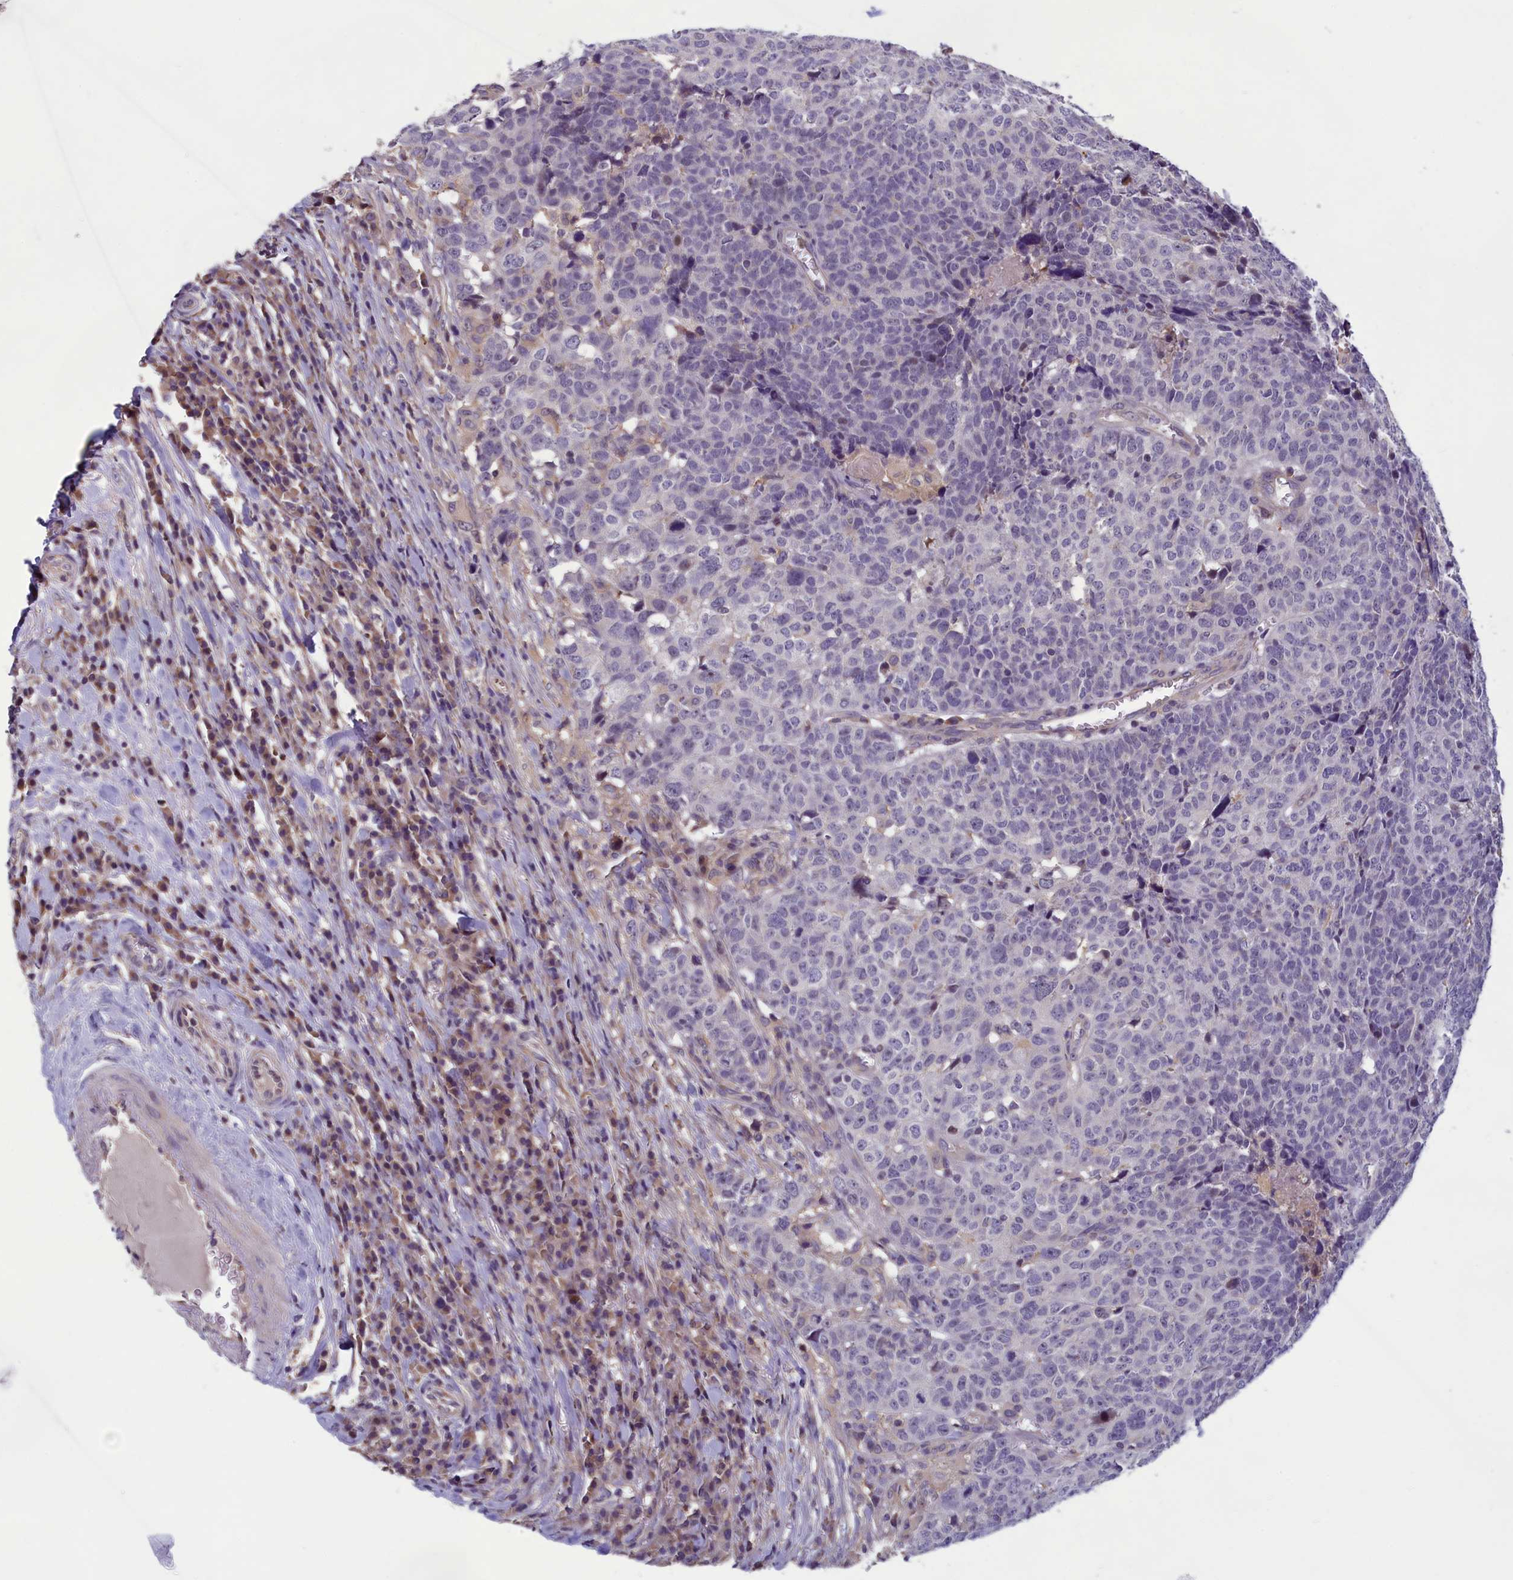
{"staining": {"intensity": "negative", "quantity": "none", "location": "none"}, "tissue": "head and neck cancer", "cell_type": "Tumor cells", "image_type": "cancer", "snomed": [{"axis": "morphology", "description": "Squamous cell carcinoma, NOS"}, {"axis": "topography", "description": "Head-Neck"}], "caption": "A micrograph of human head and neck cancer is negative for staining in tumor cells.", "gene": "HECA", "patient": {"sex": "male", "age": 66}}